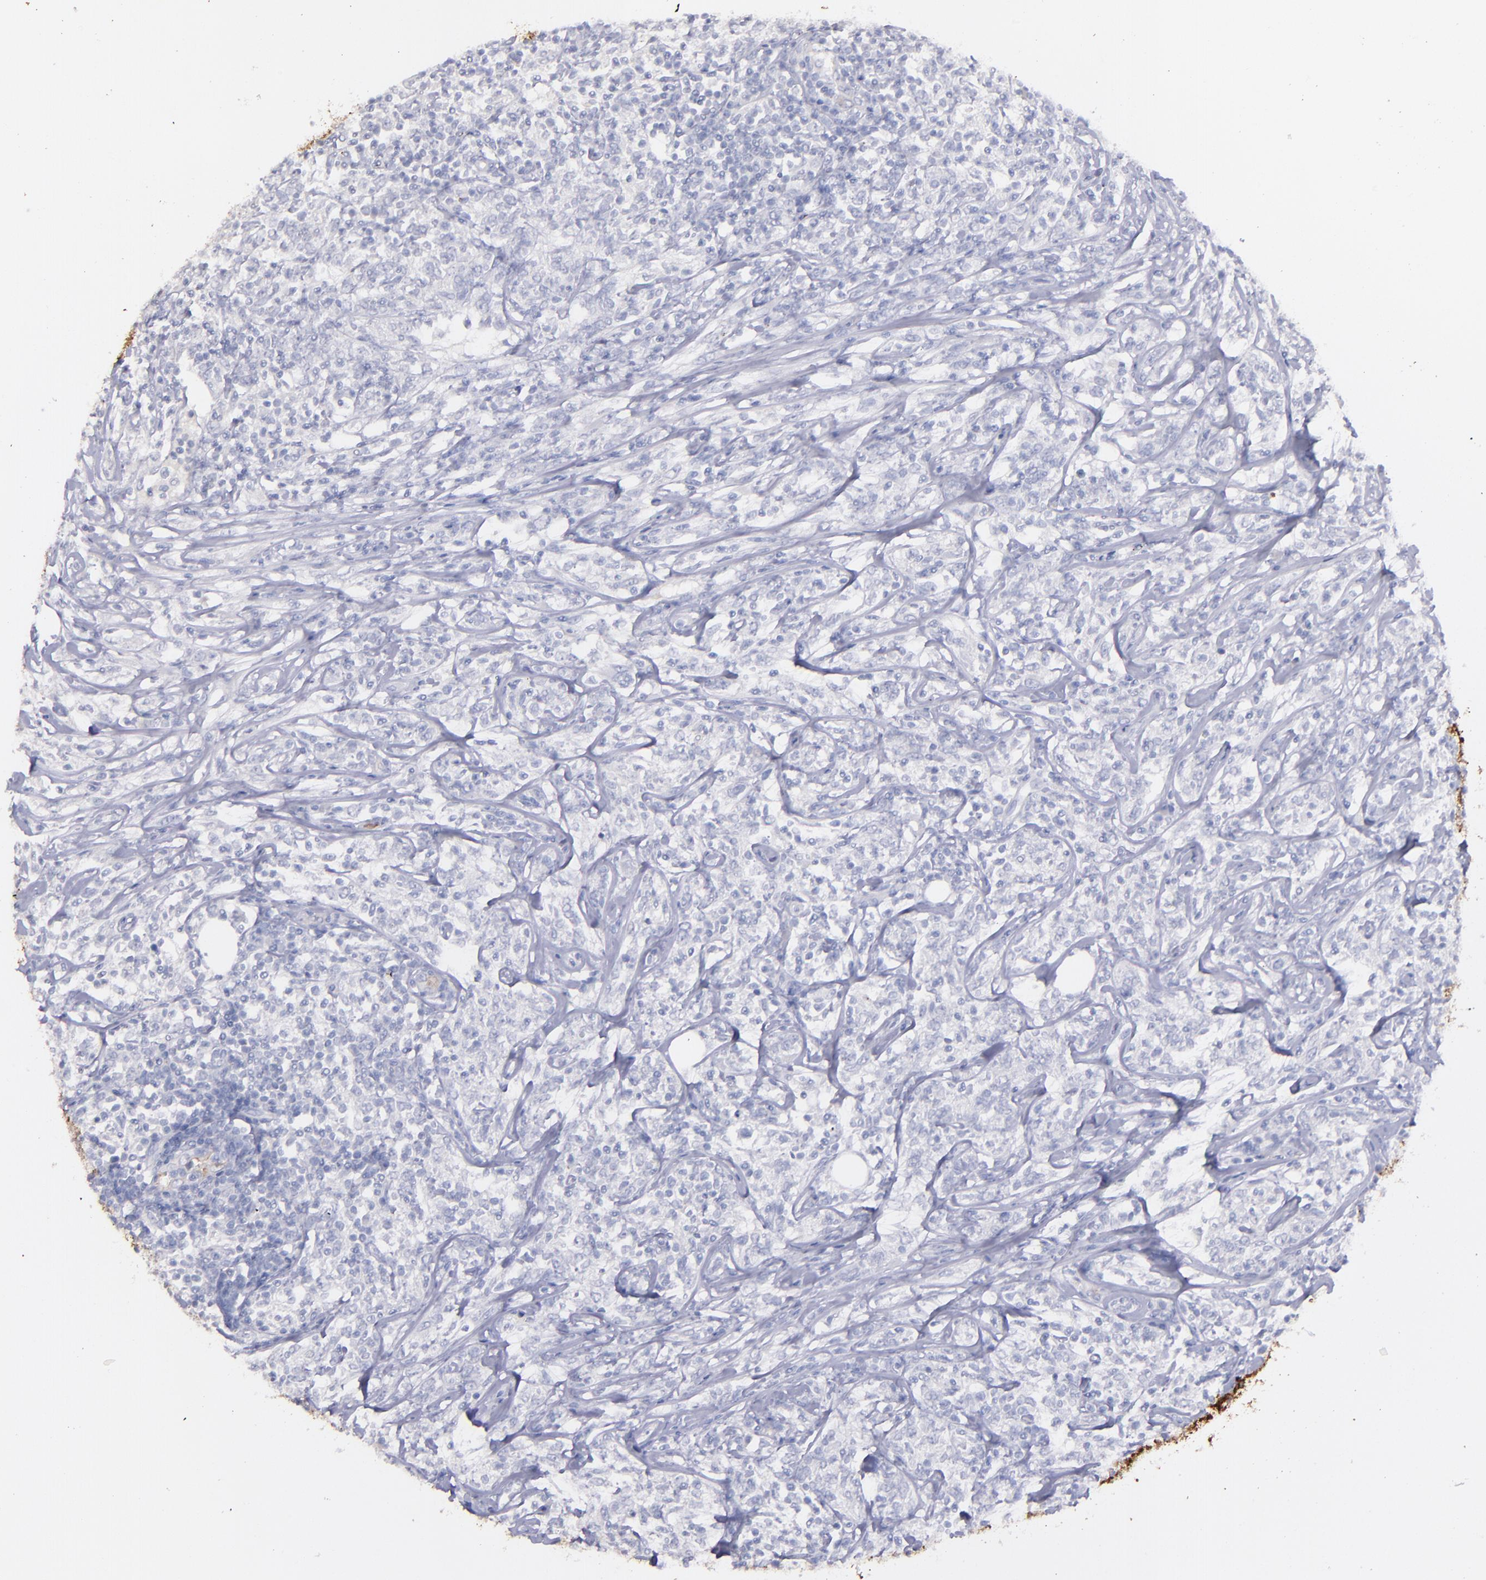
{"staining": {"intensity": "negative", "quantity": "none", "location": "none"}, "tissue": "lymphoma", "cell_type": "Tumor cells", "image_type": "cancer", "snomed": [{"axis": "morphology", "description": "Malignant lymphoma, non-Hodgkin's type, High grade"}, {"axis": "topography", "description": "Lymph node"}], "caption": "Lymphoma stained for a protein using immunohistochemistry (IHC) reveals no positivity tumor cells.", "gene": "SNAP25", "patient": {"sex": "female", "age": 84}}